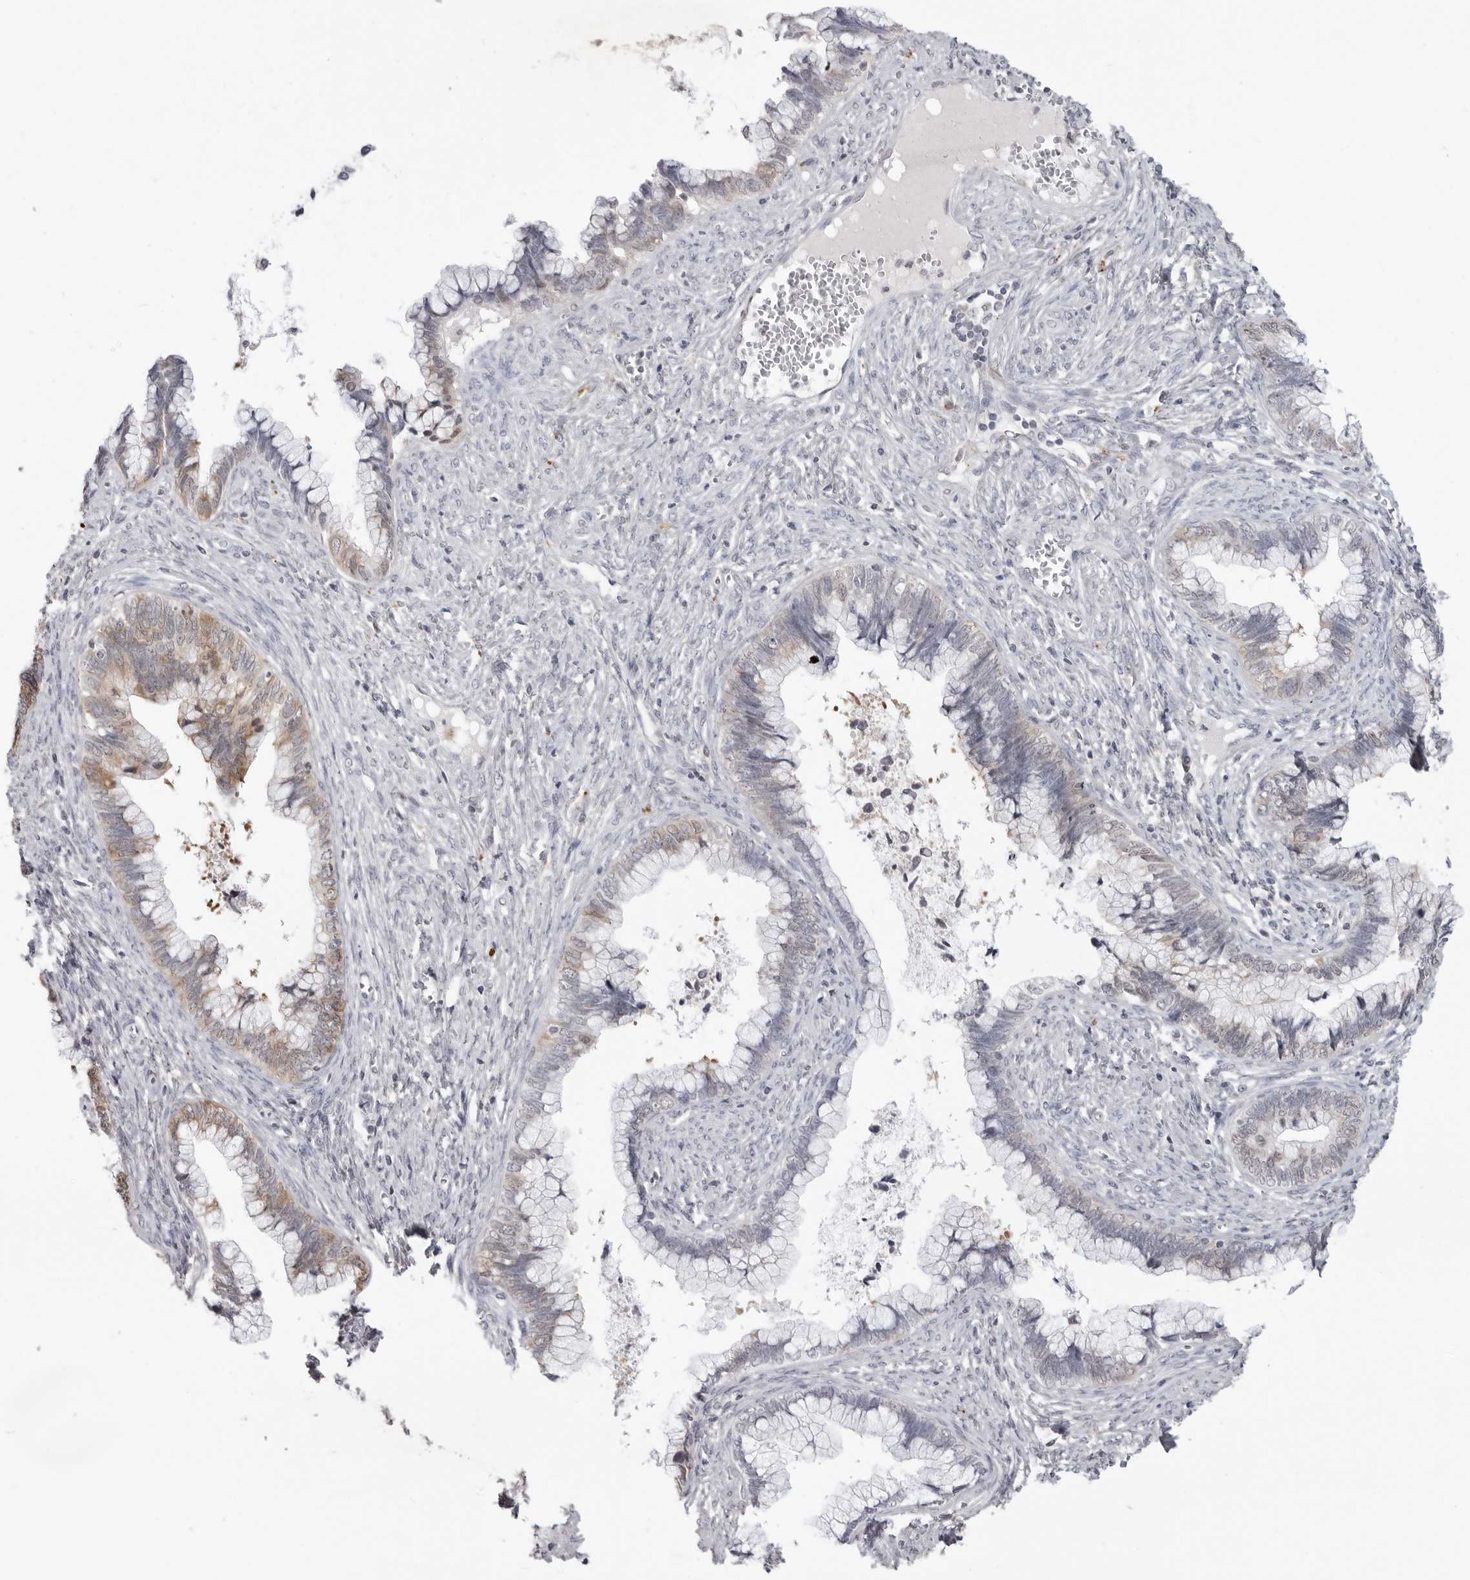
{"staining": {"intensity": "weak", "quantity": "25%-75%", "location": "cytoplasmic/membranous"}, "tissue": "cervical cancer", "cell_type": "Tumor cells", "image_type": "cancer", "snomed": [{"axis": "morphology", "description": "Adenocarcinoma, NOS"}, {"axis": "topography", "description": "Cervix"}], "caption": "A micrograph of cervical cancer (adenocarcinoma) stained for a protein displays weak cytoplasmic/membranous brown staining in tumor cells.", "gene": "RRM1", "patient": {"sex": "female", "age": 44}}